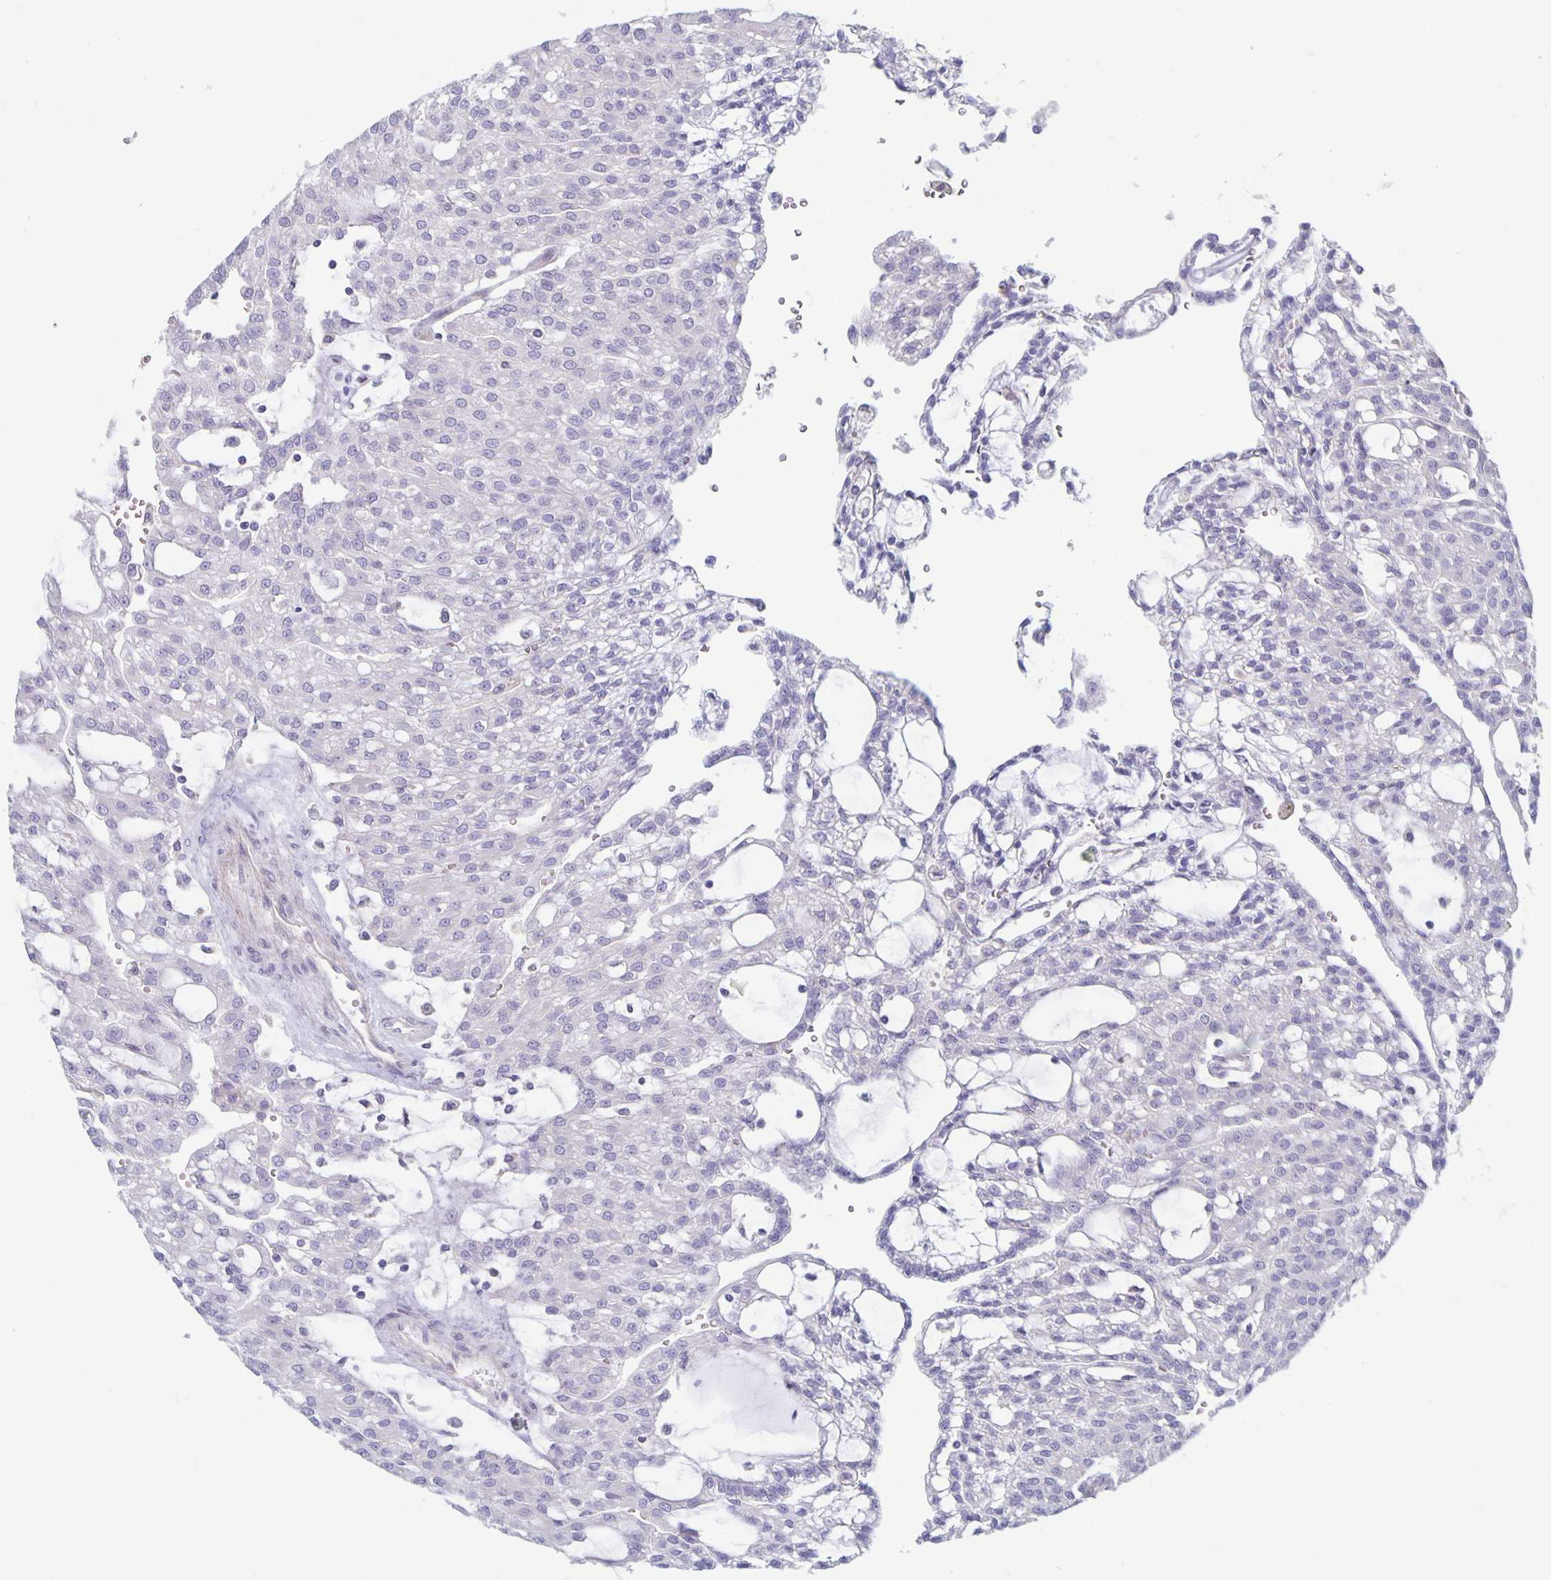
{"staining": {"intensity": "negative", "quantity": "none", "location": "none"}, "tissue": "renal cancer", "cell_type": "Tumor cells", "image_type": "cancer", "snomed": [{"axis": "morphology", "description": "Adenocarcinoma, NOS"}, {"axis": "topography", "description": "Kidney"}], "caption": "A photomicrograph of adenocarcinoma (renal) stained for a protein displays no brown staining in tumor cells.", "gene": "PLCB3", "patient": {"sex": "male", "age": 63}}